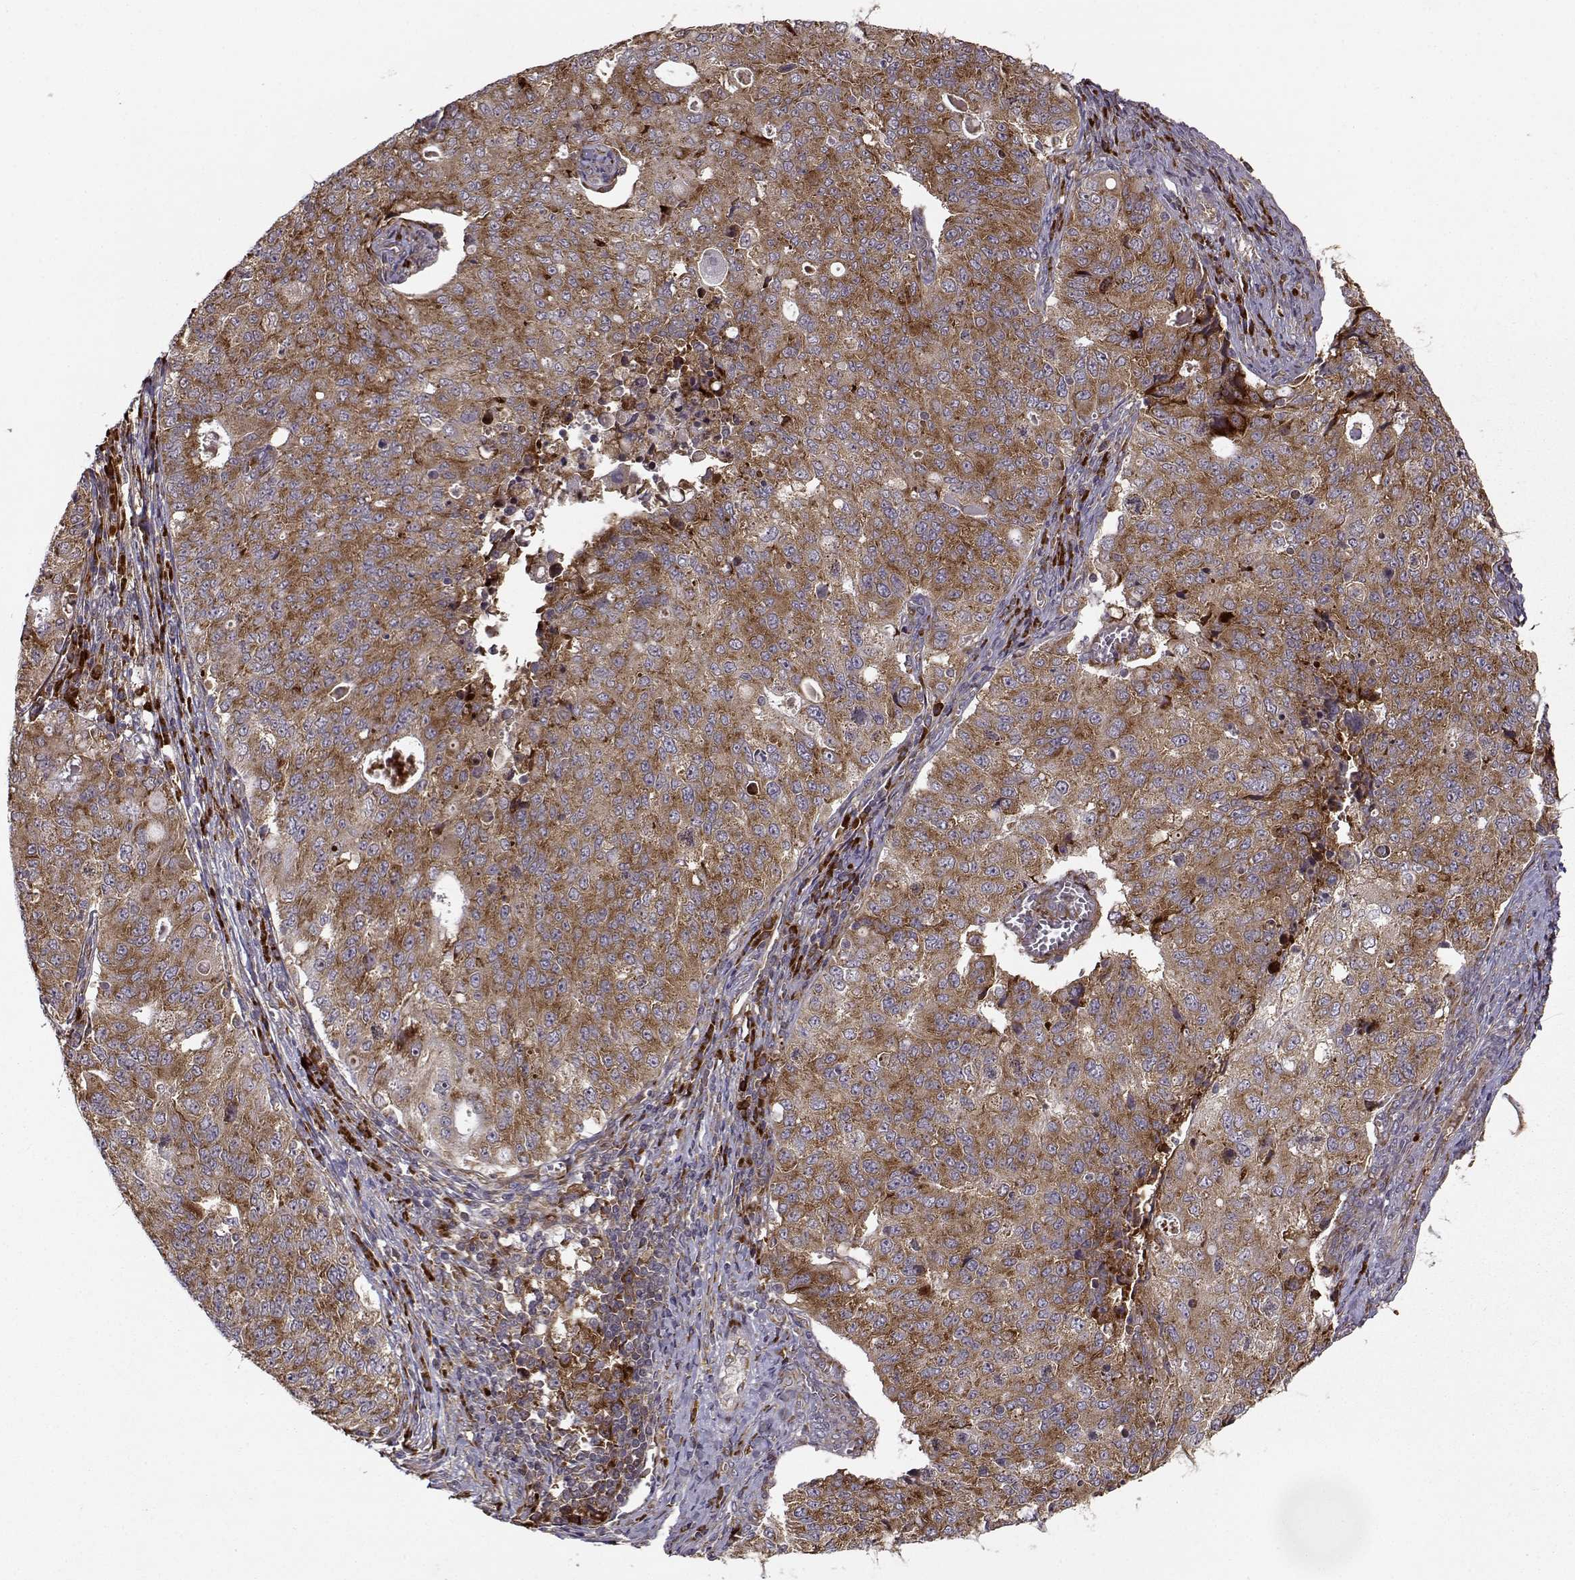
{"staining": {"intensity": "strong", "quantity": ">75%", "location": "cytoplasmic/membranous"}, "tissue": "endometrial cancer", "cell_type": "Tumor cells", "image_type": "cancer", "snomed": [{"axis": "morphology", "description": "Adenocarcinoma, NOS"}, {"axis": "topography", "description": "Endometrium"}], "caption": "Endometrial adenocarcinoma was stained to show a protein in brown. There is high levels of strong cytoplasmic/membranous expression in approximately >75% of tumor cells.", "gene": "RPL31", "patient": {"sex": "female", "age": 43}}